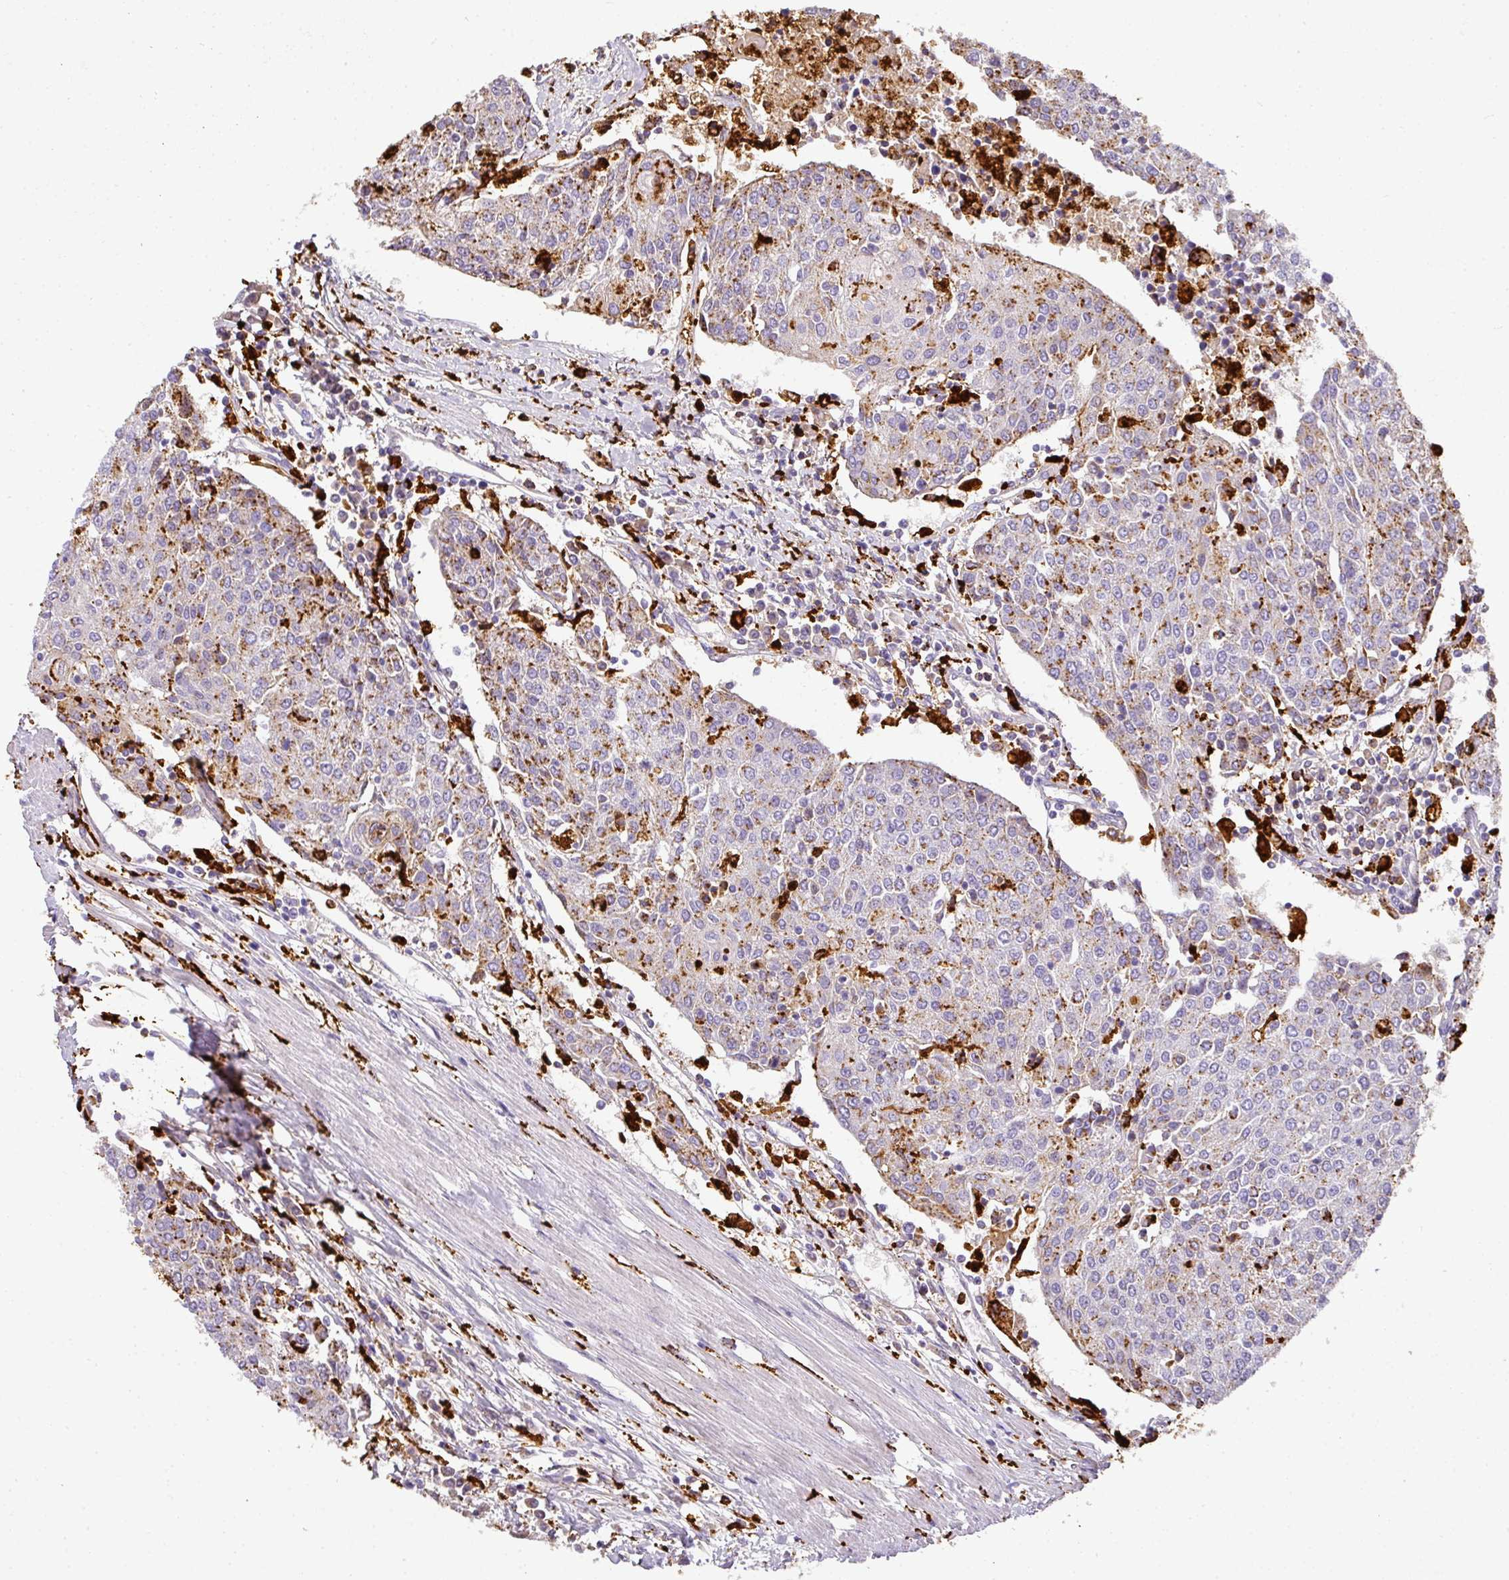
{"staining": {"intensity": "moderate", "quantity": "<25%", "location": "cytoplasmic/membranous"}, "tissue": "urothelial cancer", "cell_type": "Tumor cells", "image_type": "cancer", "snomed": [{"axis": "morphology", "description": "Urothelial carcinoma, High grade"}, {"axis": "topography", "description": "Urinary bladder"}], "caption": "Protein expression analysis of human urothelial cancer reveals moderate cytoplasmic/membranous positivity in approximately <25% of tumor cells. Using DAB (3,3'-diaminobenzidine) (brown) and hematoxylin (blue) stains, captured at high magnification using brightfield microscopy.", "gene": "MMACHC", "patient": {"sex": "female", "age": 85}}